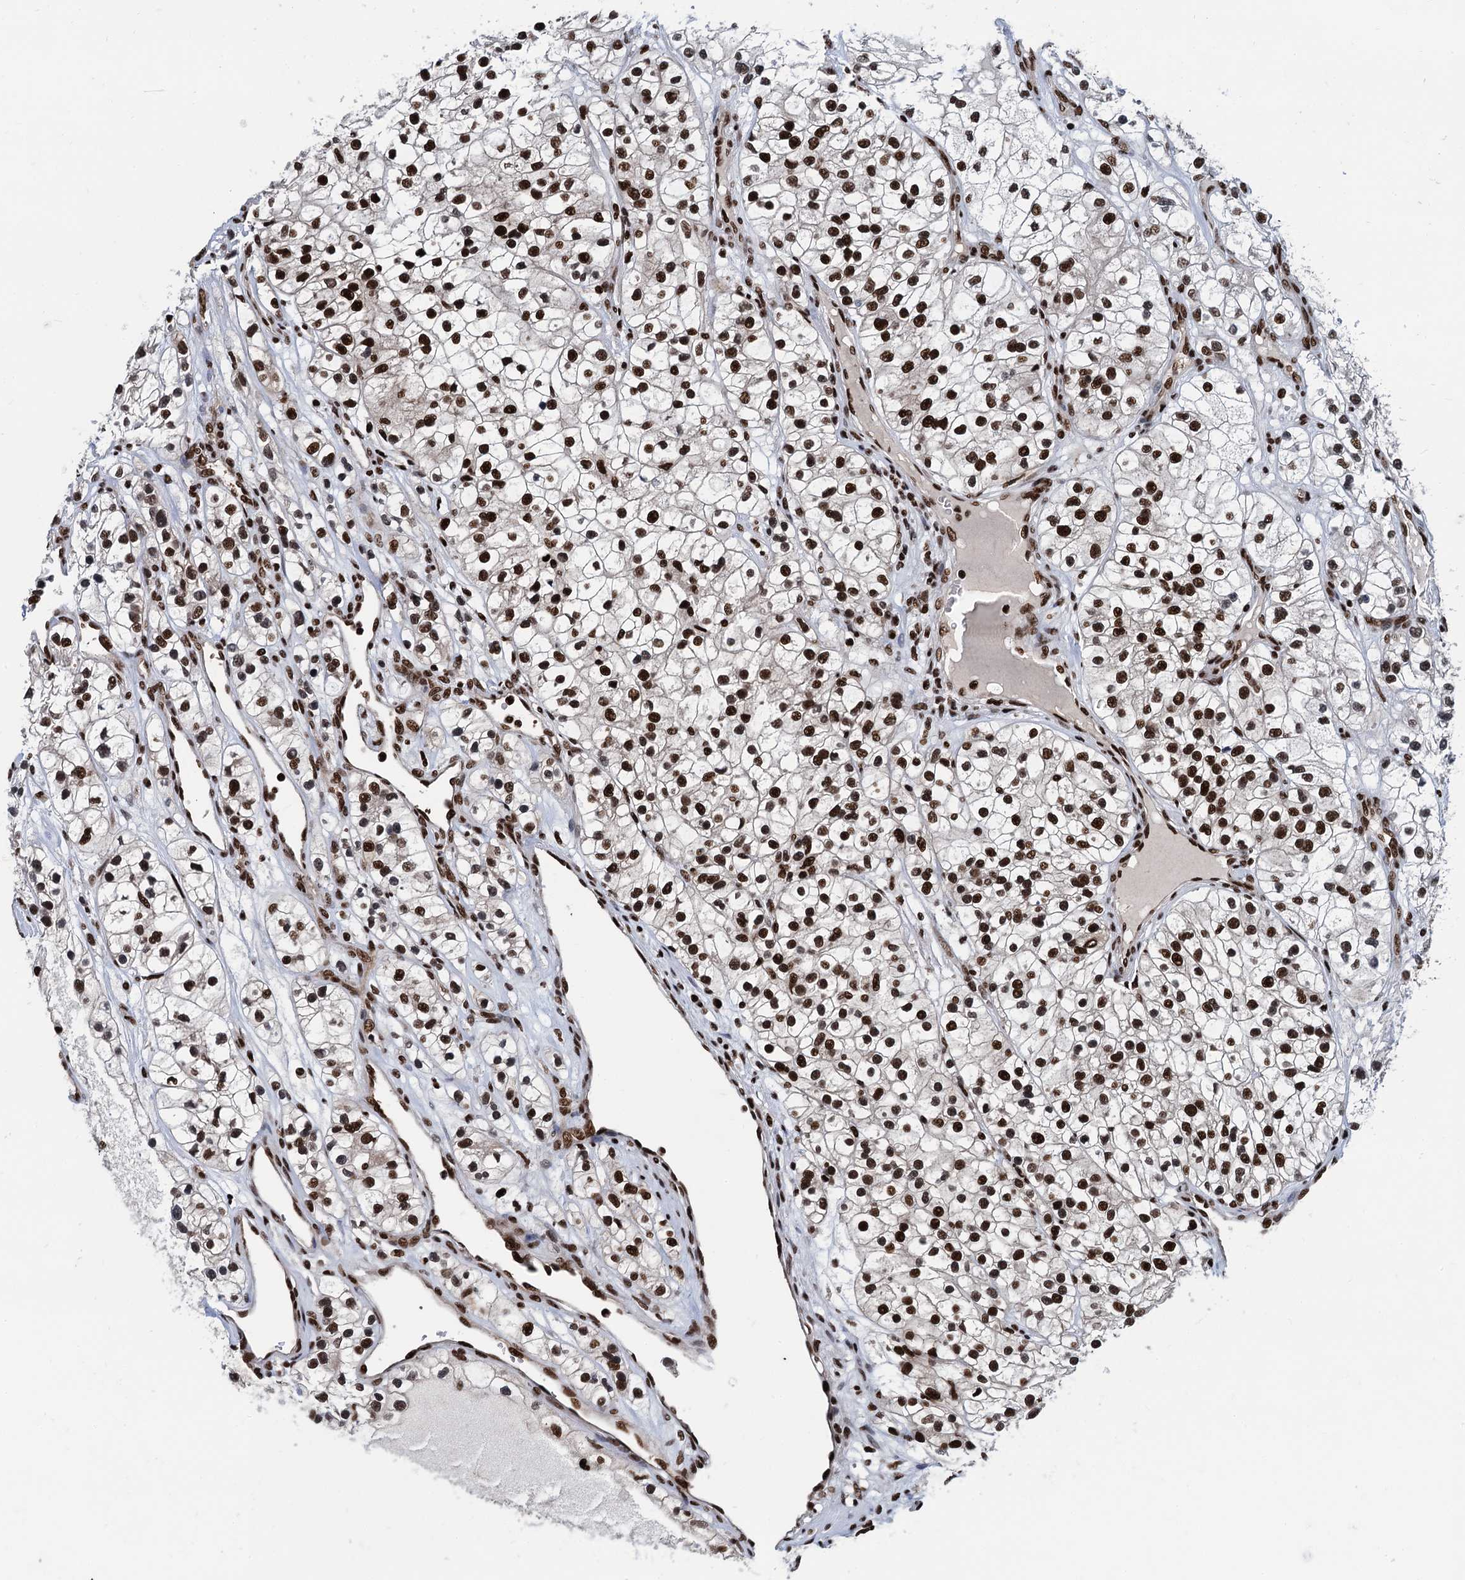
{"staining": {"intensity": "strong", "quantity": ">75%", "location": "nuclear"}, "tissue": "renal cancer", "cell_type": "Tumor cells", "image_type": "cancer", "snomed": [{"axis": "morphology", "description": "Adenocarcinoma, NOS"}, {"axis": "topography", "description": "Kidney"}], "caption": "Renal cancer was stained to show a protein in brown. There is high levels of strong nuclear positivity in approximately >75% of tumor cells.", "gene": "PPP4R1", "patient": {"sex": "female", "age": 57}}